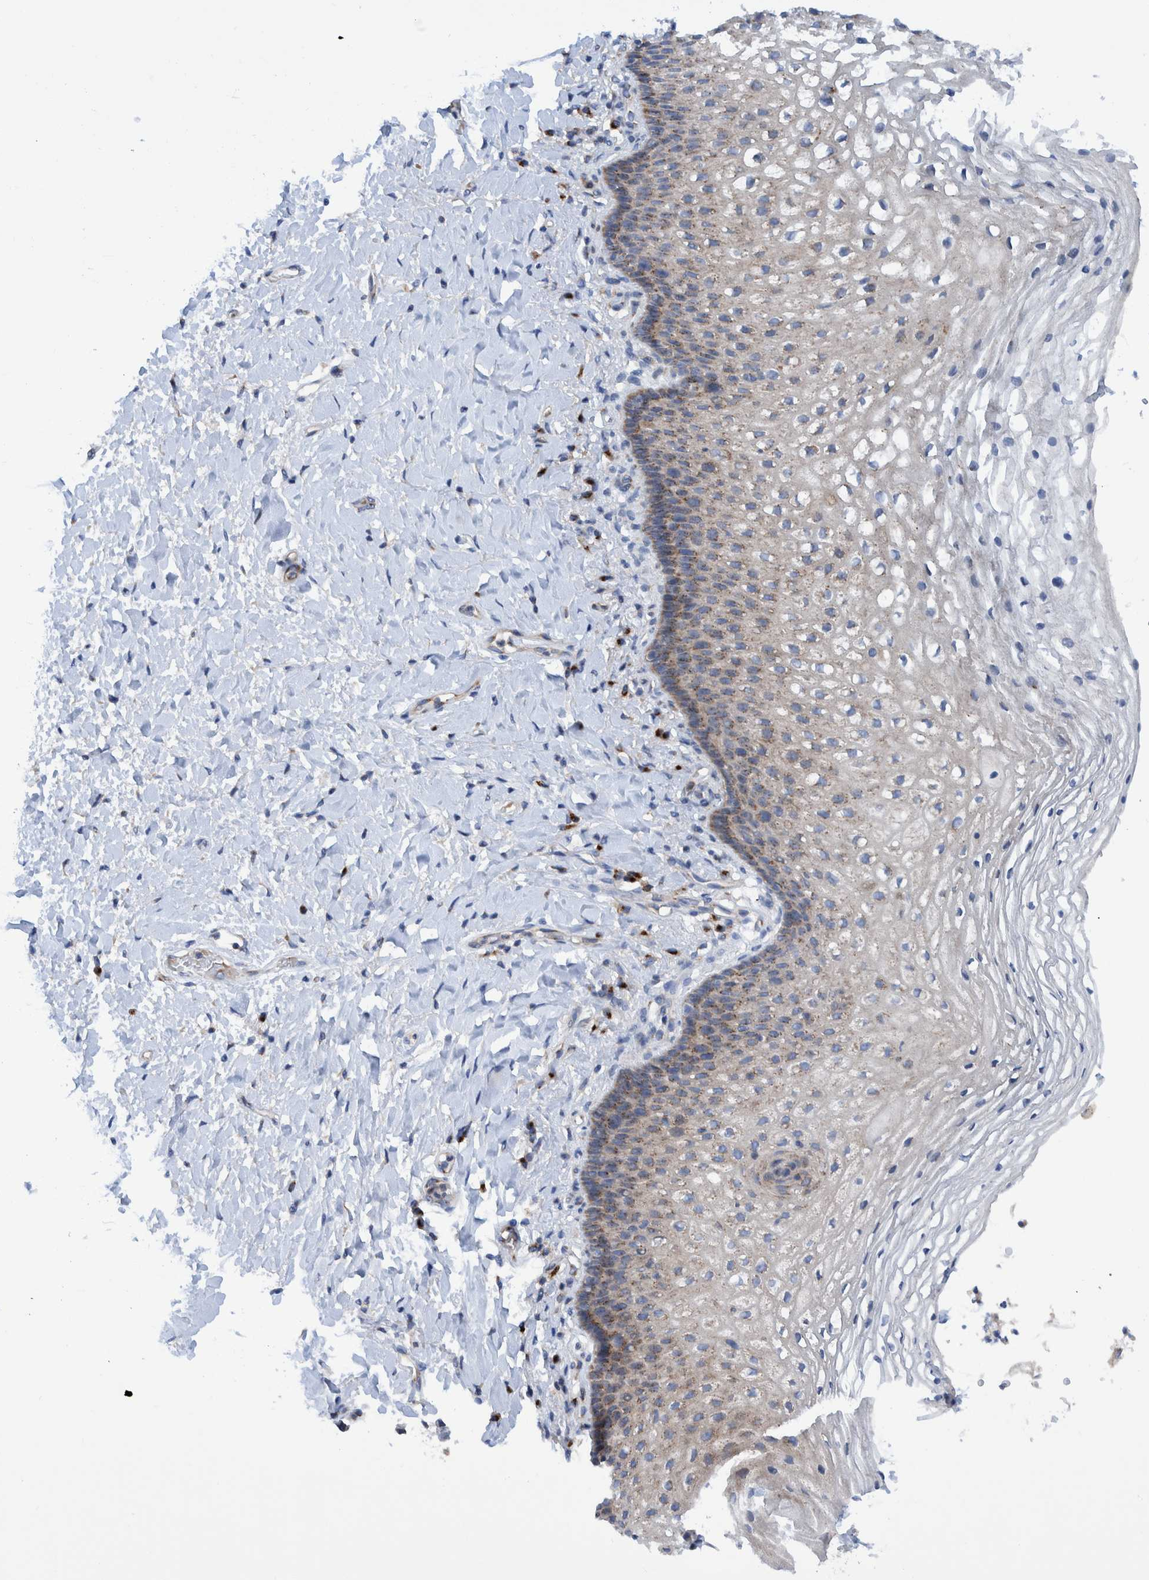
{"staining": {"intensity": "weak", "quantity": "<25%", "location": "cytoplasmic/membranous"}, "tissue": "vagina", "cell_type": "Squamous epithelial cells", "image_type": "normal", "snomed": [{"axis": "morphology", "description": "Normal tissue, NOS"}, {"axis": "topography", "description": "Vagina"}], "caption": "A photomicrograph of vagina stained for a protein shows no brown staining in squamous epithelial cells.", "gene": "TRIM58", "patient": {"sex": "female", "age": 60}}